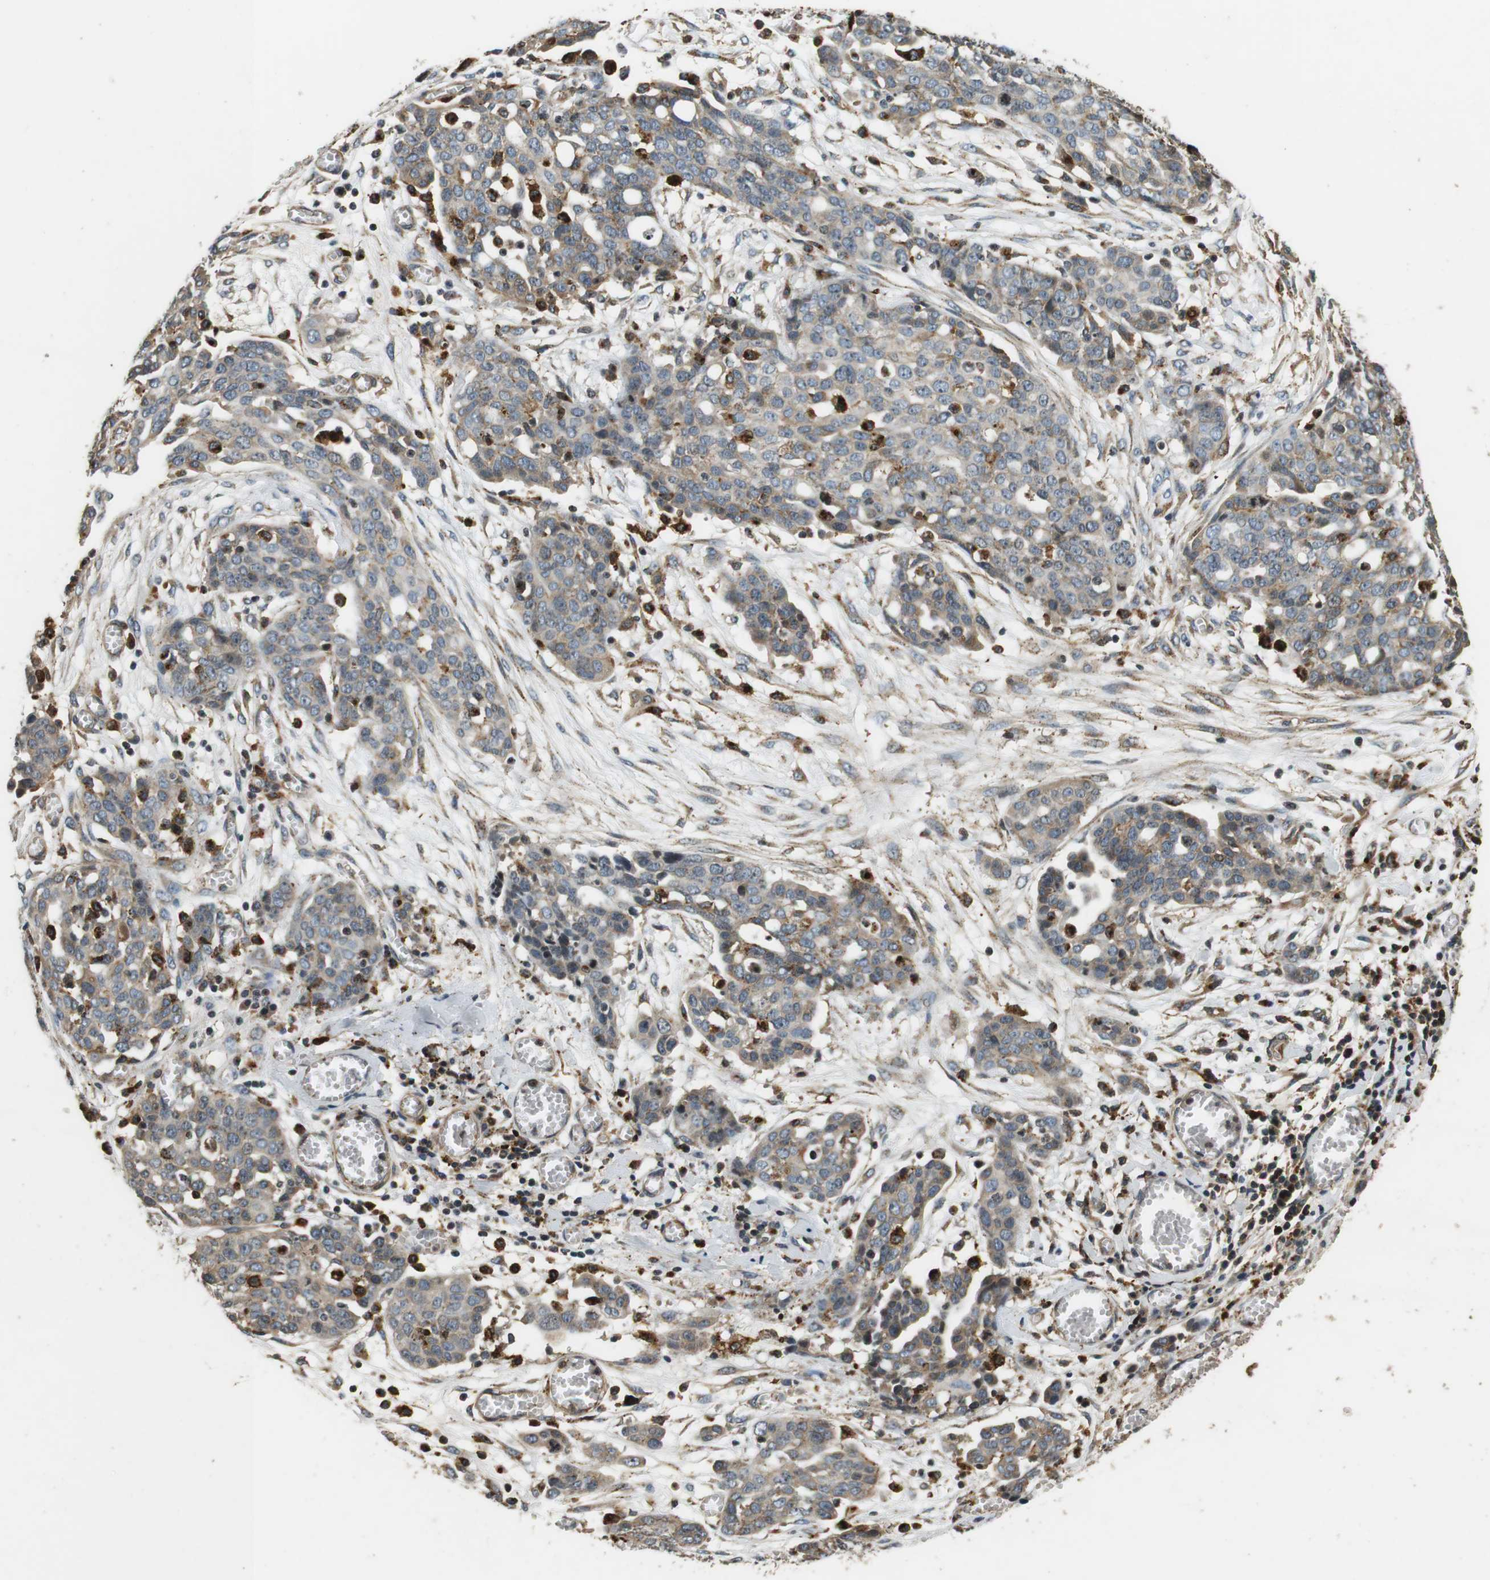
{"staining": {"intensity": "weak", "quantity": "25%-75%", "location": "cytoplasmic/membranous"}, "tissue": "ovarian cancer", "cell_type": "Tumor cells", "image_type": "cancer", "snomed": [{"axis": "morphology", "description": "Cystadenocarcinoma, serous, NOS"}, {"axis": "topography", "description": "Soft tissue"}, {"axis": "topography", "description": "Ovary"}], "caption": "Immunohistochemistry staining of ovarian cancer, which demonstrates low levels of weak cytoplasmic/membranous positivity in about 25%-75% of tumor cells indicating weak cytoplasmic/membranous protein staining. The staining was performed using DAB (3,3'-diaminobenzidine) (brown) for protein detection and nuclei were counterstained in hematoxylin (blue).", "gene": "TXNRD1", "patient": {"sex": "female", "age": 57}}